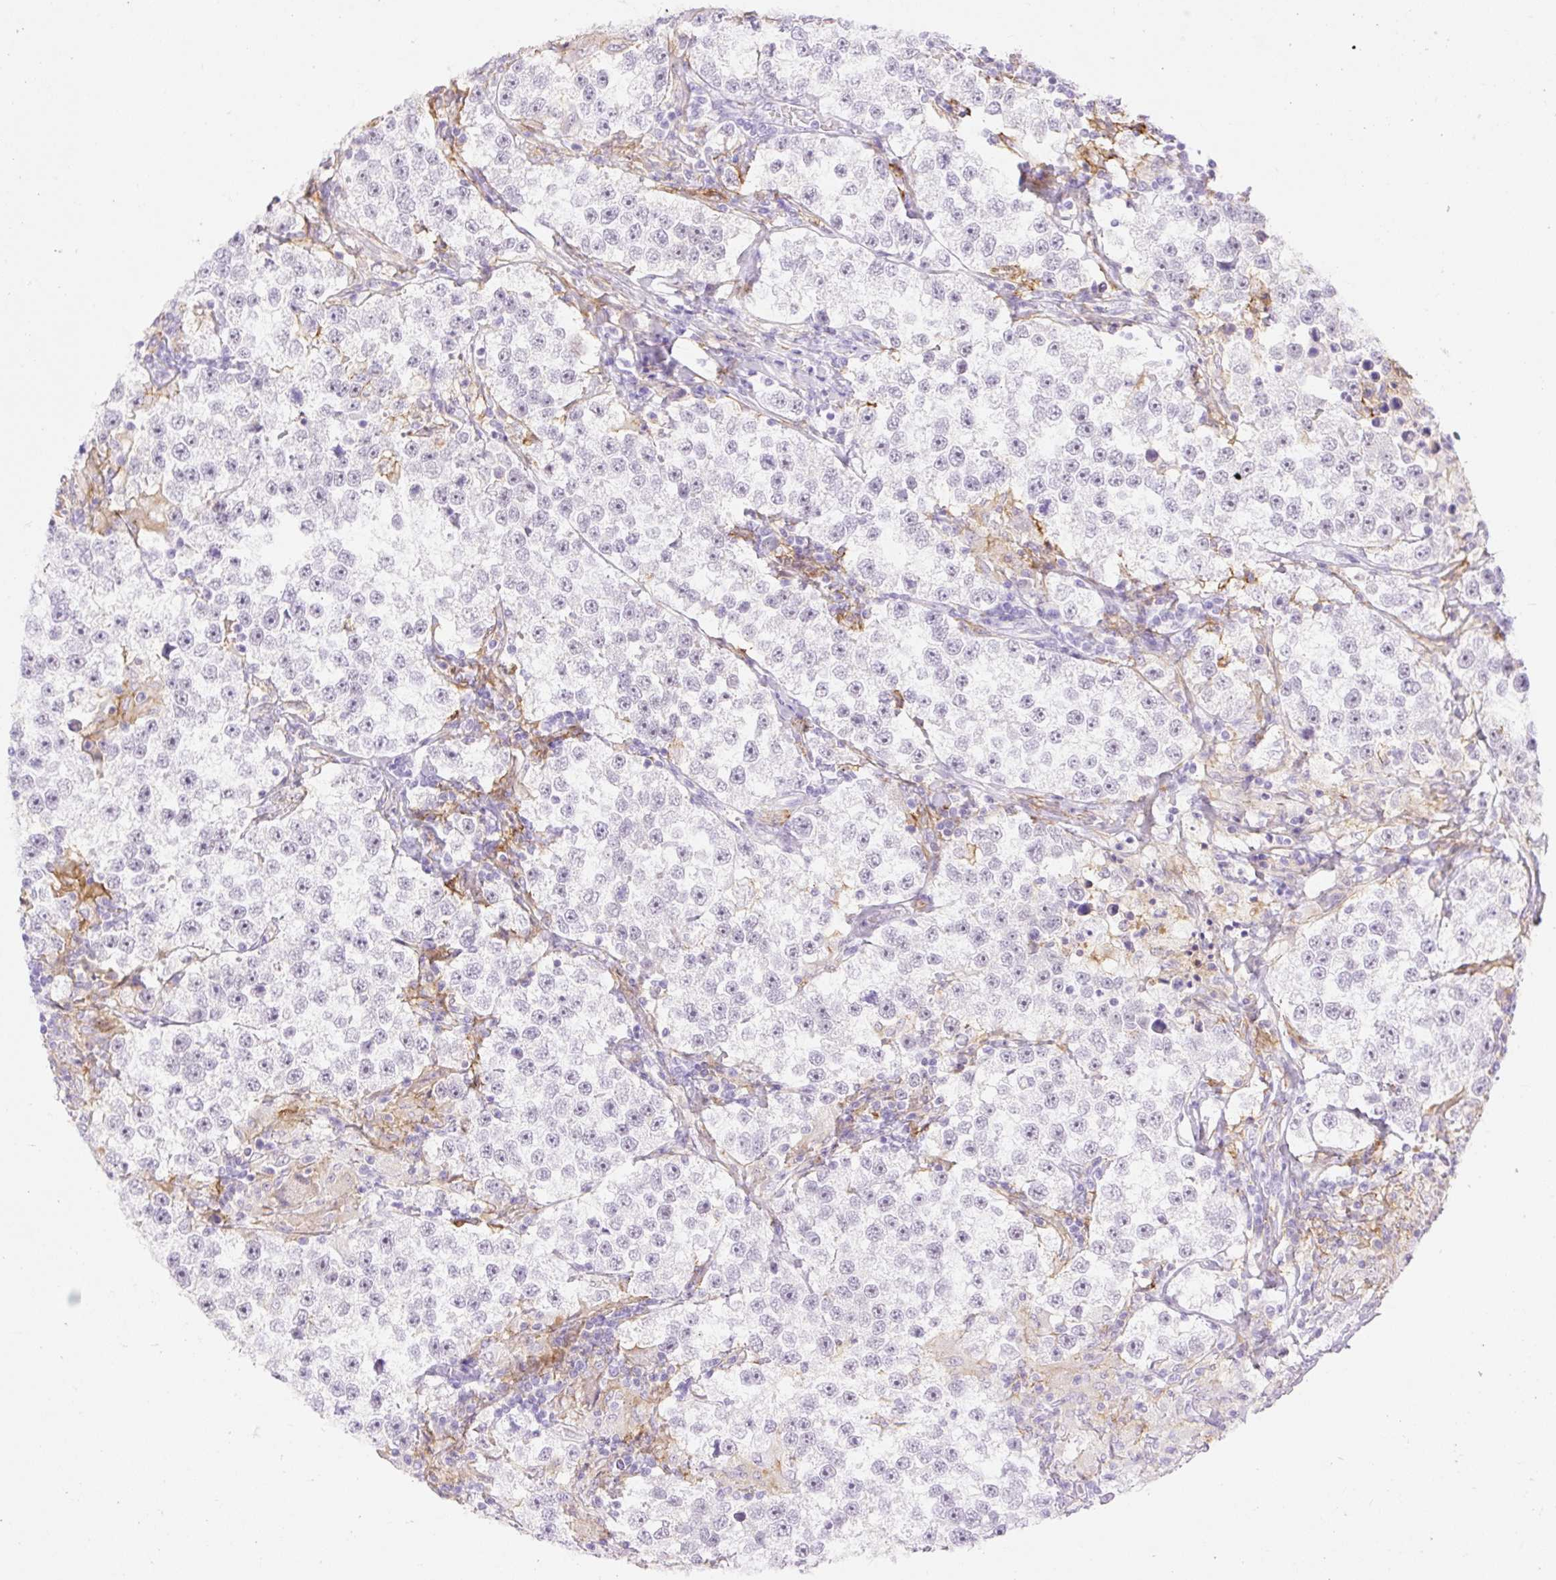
{"staining": {"intensity": "negative", "quantity": "none", "location": "none"}, "tissue": "testis cancer", "cell_type": "Tumor cells", "image_type": "cancer", "snomed": [{"axis": "morphology", "description": "Seminoma, NOS"}, {"axis": "topography", "description": "Testis"}], "caption": "A high-resolution image shows immunohistochemistry staining of testis seminoma, which shows no significant staining in tumor cells. Nuclei are stained in blue.", "gene": "SIGLEC1", "patient": {"sex": "male", "age": 46}}